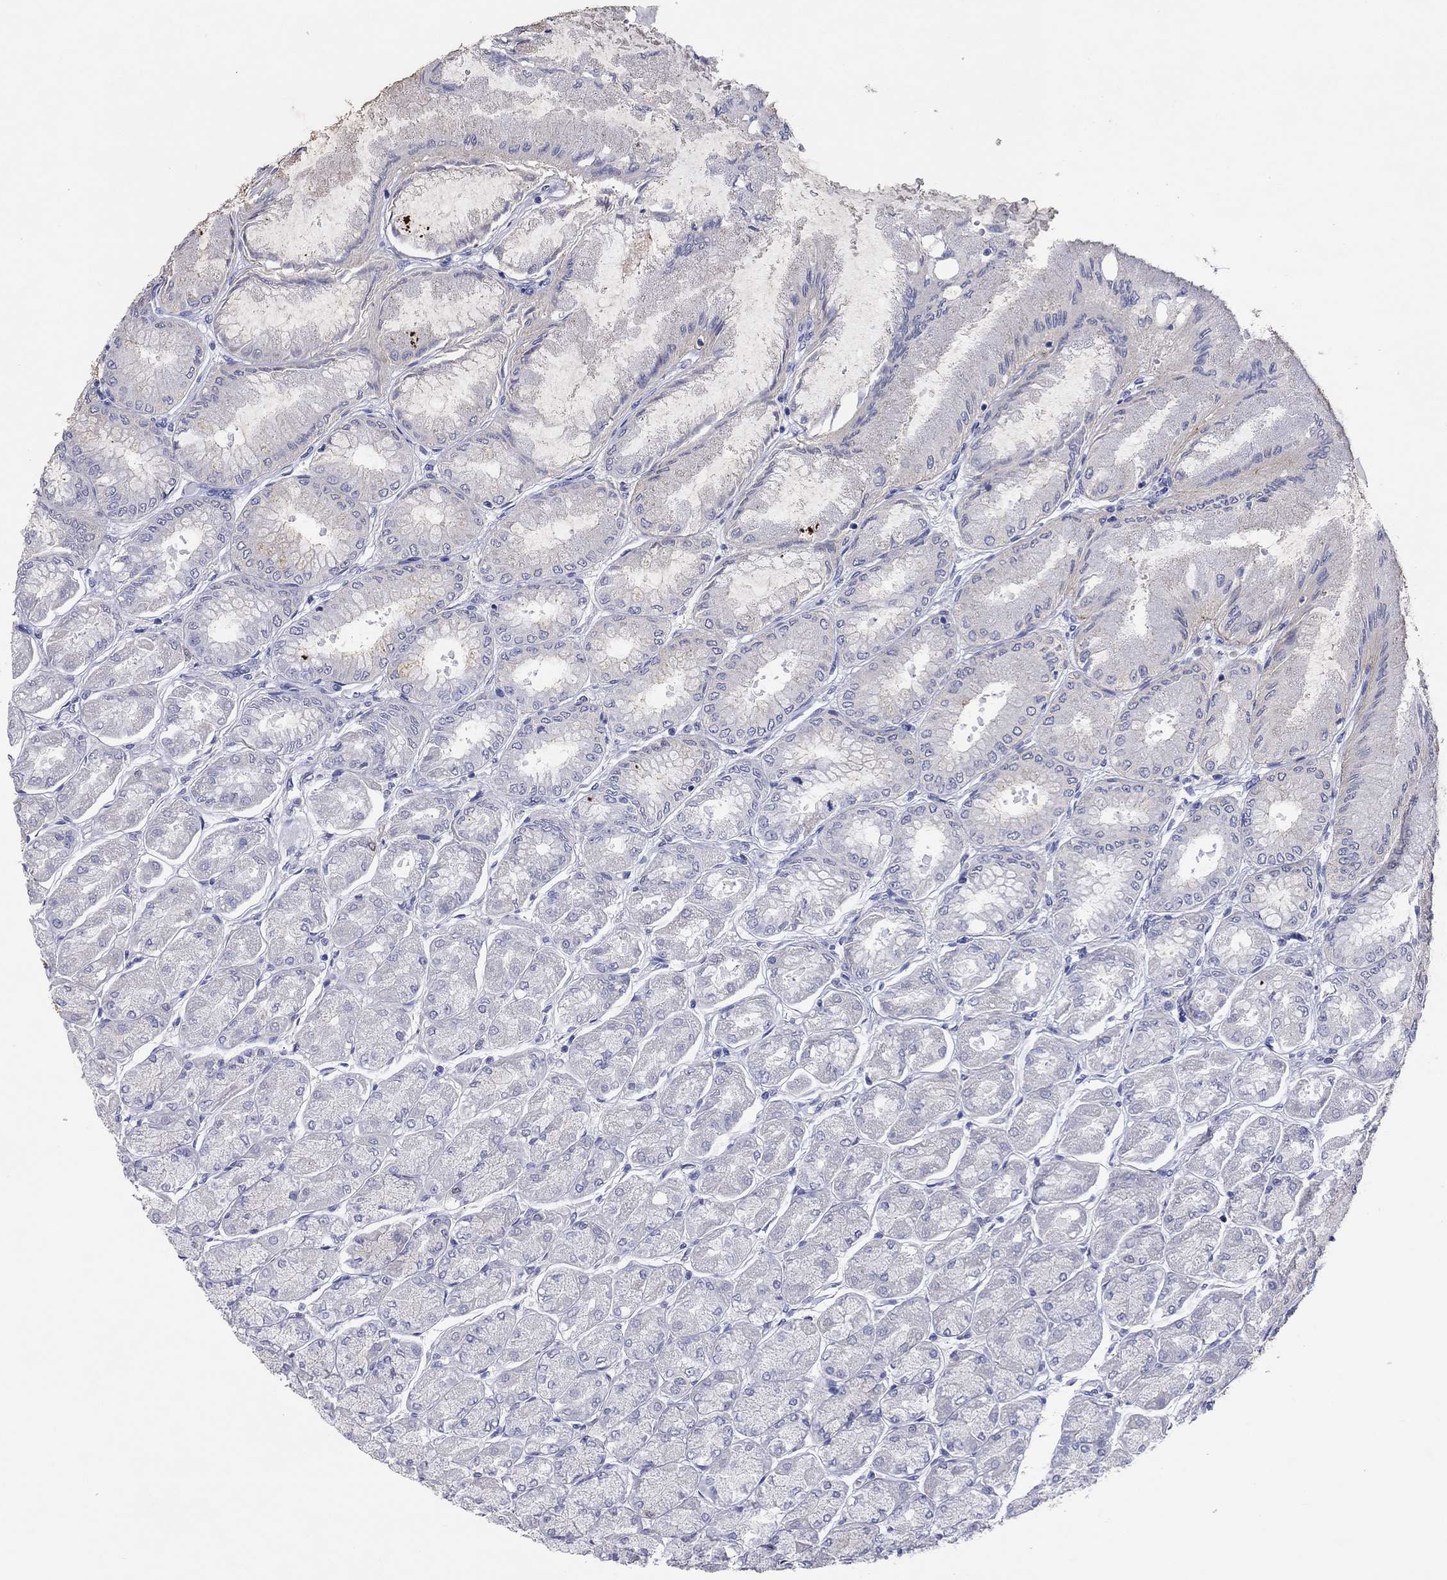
{"staining": {"intensity": "weak", "quantity": "25%-75%", "location": "cytoplasmic/membranous"}, "tissue": "stomach", "cell_type": "Glandular cells", "image_type": "normal", "snomed": [{"axis": "morphology", "description": "Normal tissue, NOS"}, {"axis": "topography", "description": "Stomach, upper"}], "caption": "This micrograph demonstrates IHC staining of benign stomach, with low weak cytoplasmic/membranous positivity in approximately 25%-75% of glandular cells.", "gene": "HDC", "patient": {"sex": "male", "age": 60}}